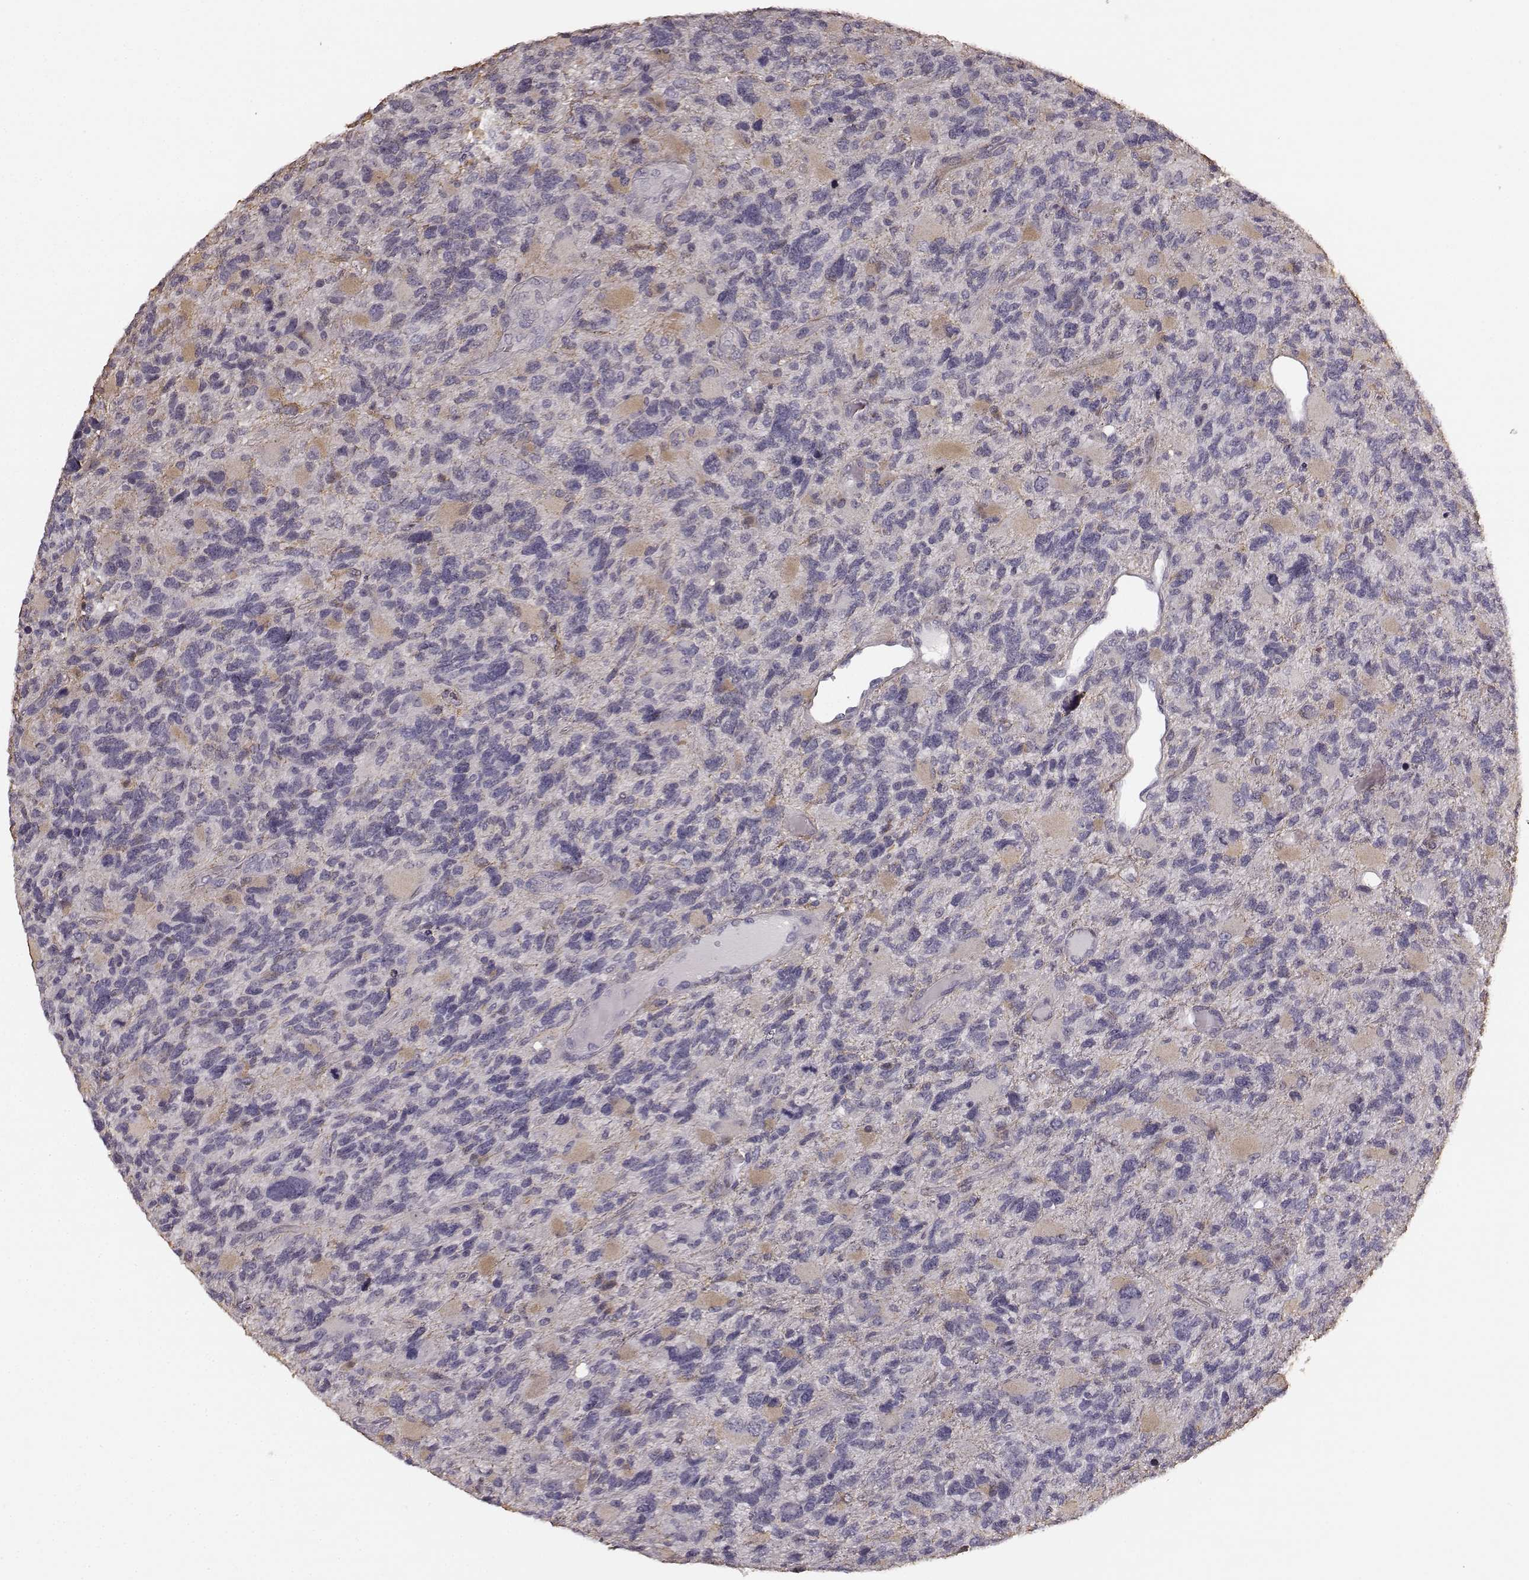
{"staining": {"intensity": "weak", "quantity": "25%-75%", "location": "cytoplasmic/membranous"}, "tissue": "glioma", "cell_type": "Tumor cells", "image_type": "cancer", "snomed": [{"axis": "morphology", "description": "Glioma, malignant, High grade"}, {"axis": "topography", "description": "Brain"}], "caption": "DAB (3,3'-diaminobenzidine) immunohistochemical staining of human malignant high-grade glioma reveals weak cytoplasmic/membranous protein positivity in approximately 25%-75% of tumor cells.", "gene": "RIT2", "patient": {"sex": "female", "age": 71}}